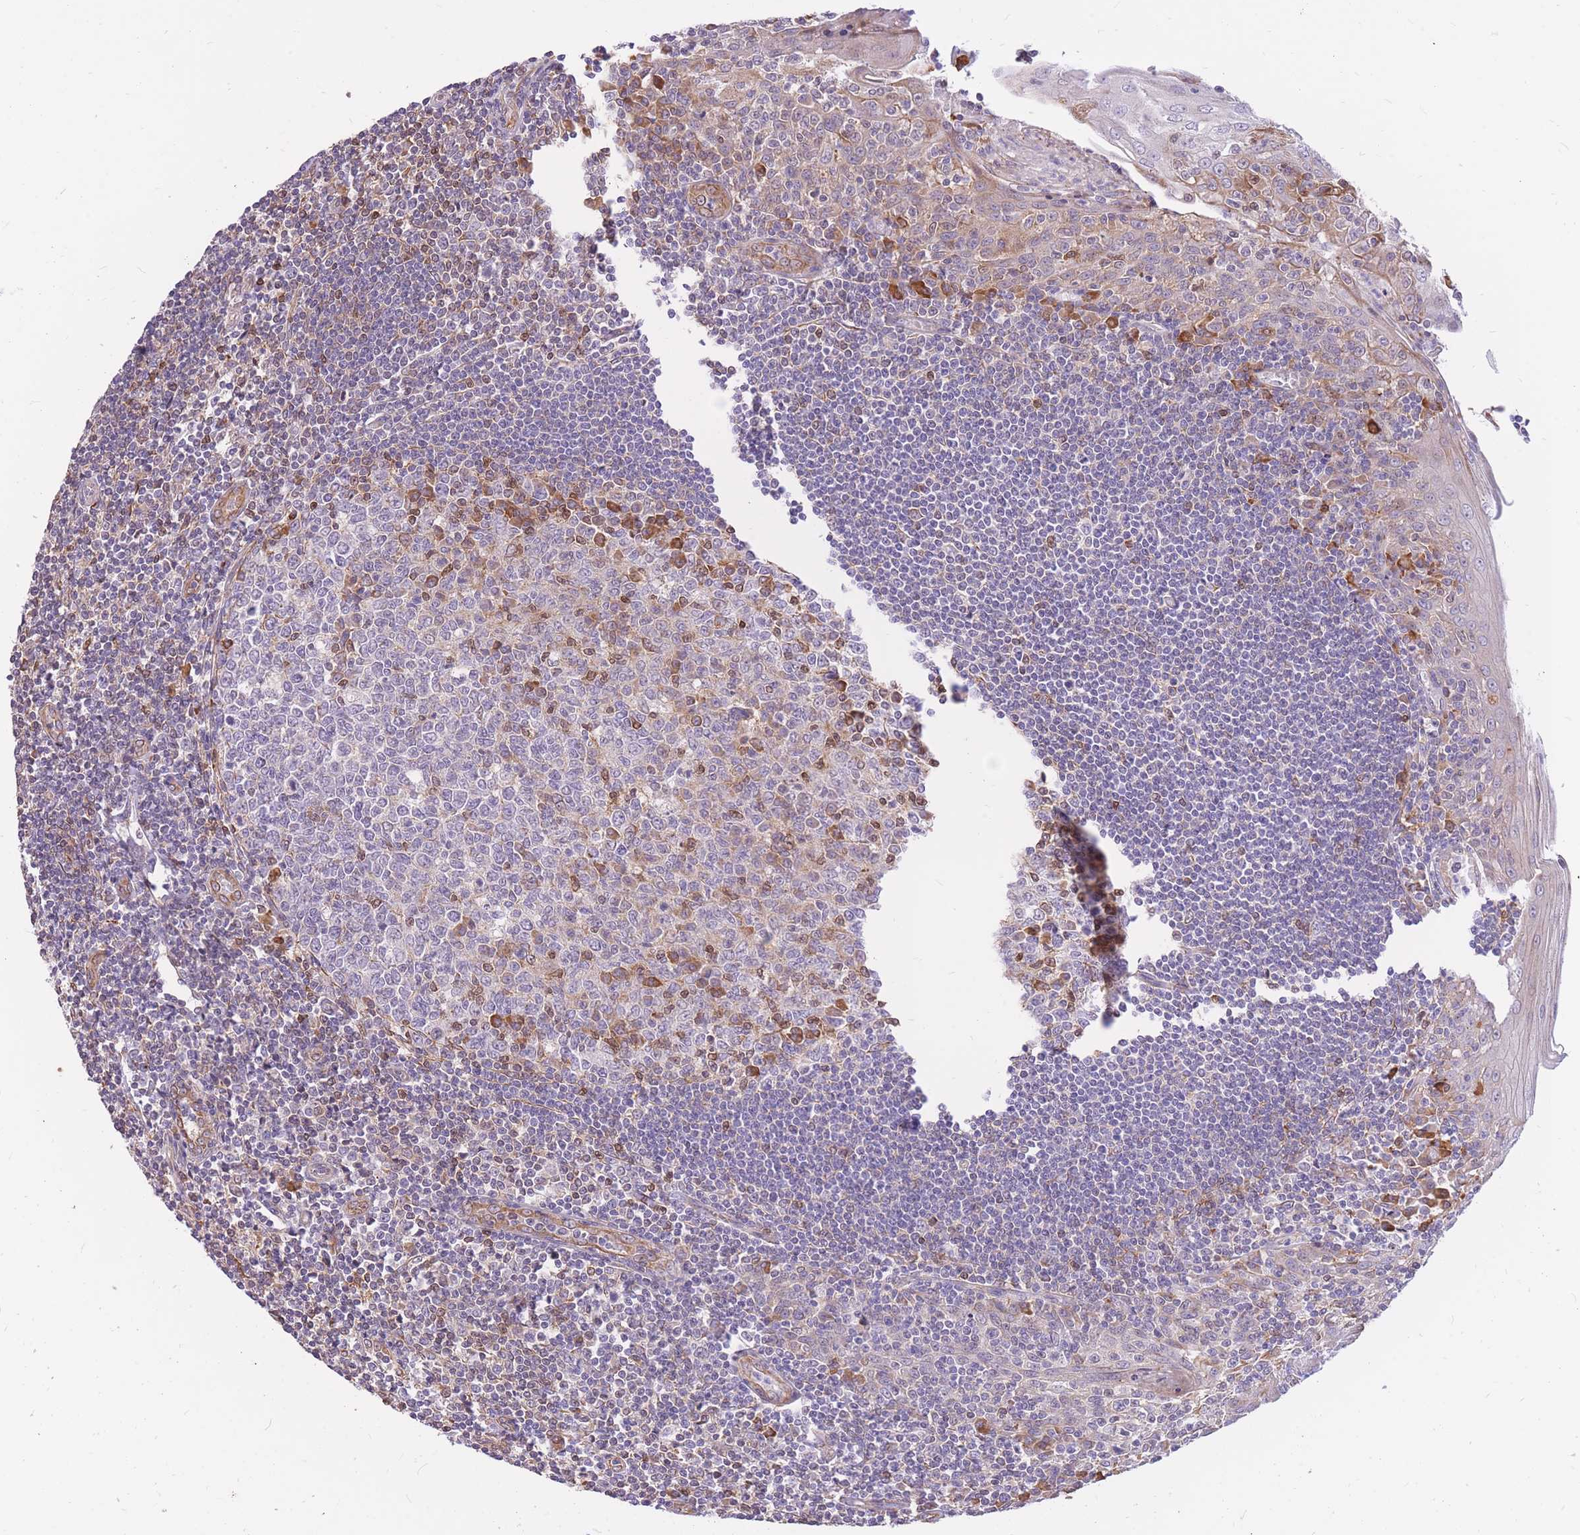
{"staining": {"intensity": "moderate", "quantity": "<25%", "location": "cytoplasmic/membranous"}, "tissue": "tonsil", "cell_type": "Germinal center cells", "image_type": "normal", "snomed": [{"axis": "morphology", "description": "Normal tissue, NOS"}, {"axis": "topography", "description": "Tonsil"}], "caption": "Protein expression analysis of benign tonsil reveals moderate cytoplasmic/membranous expression in about <25% of germinal center cells. The staining was performed using DAB, with brown indicating positive protein expression. Nuclei are stained blue with hematoxylin.", "gene": "TOPAZ1", "patient": {"sex": "male", "age": 27}}